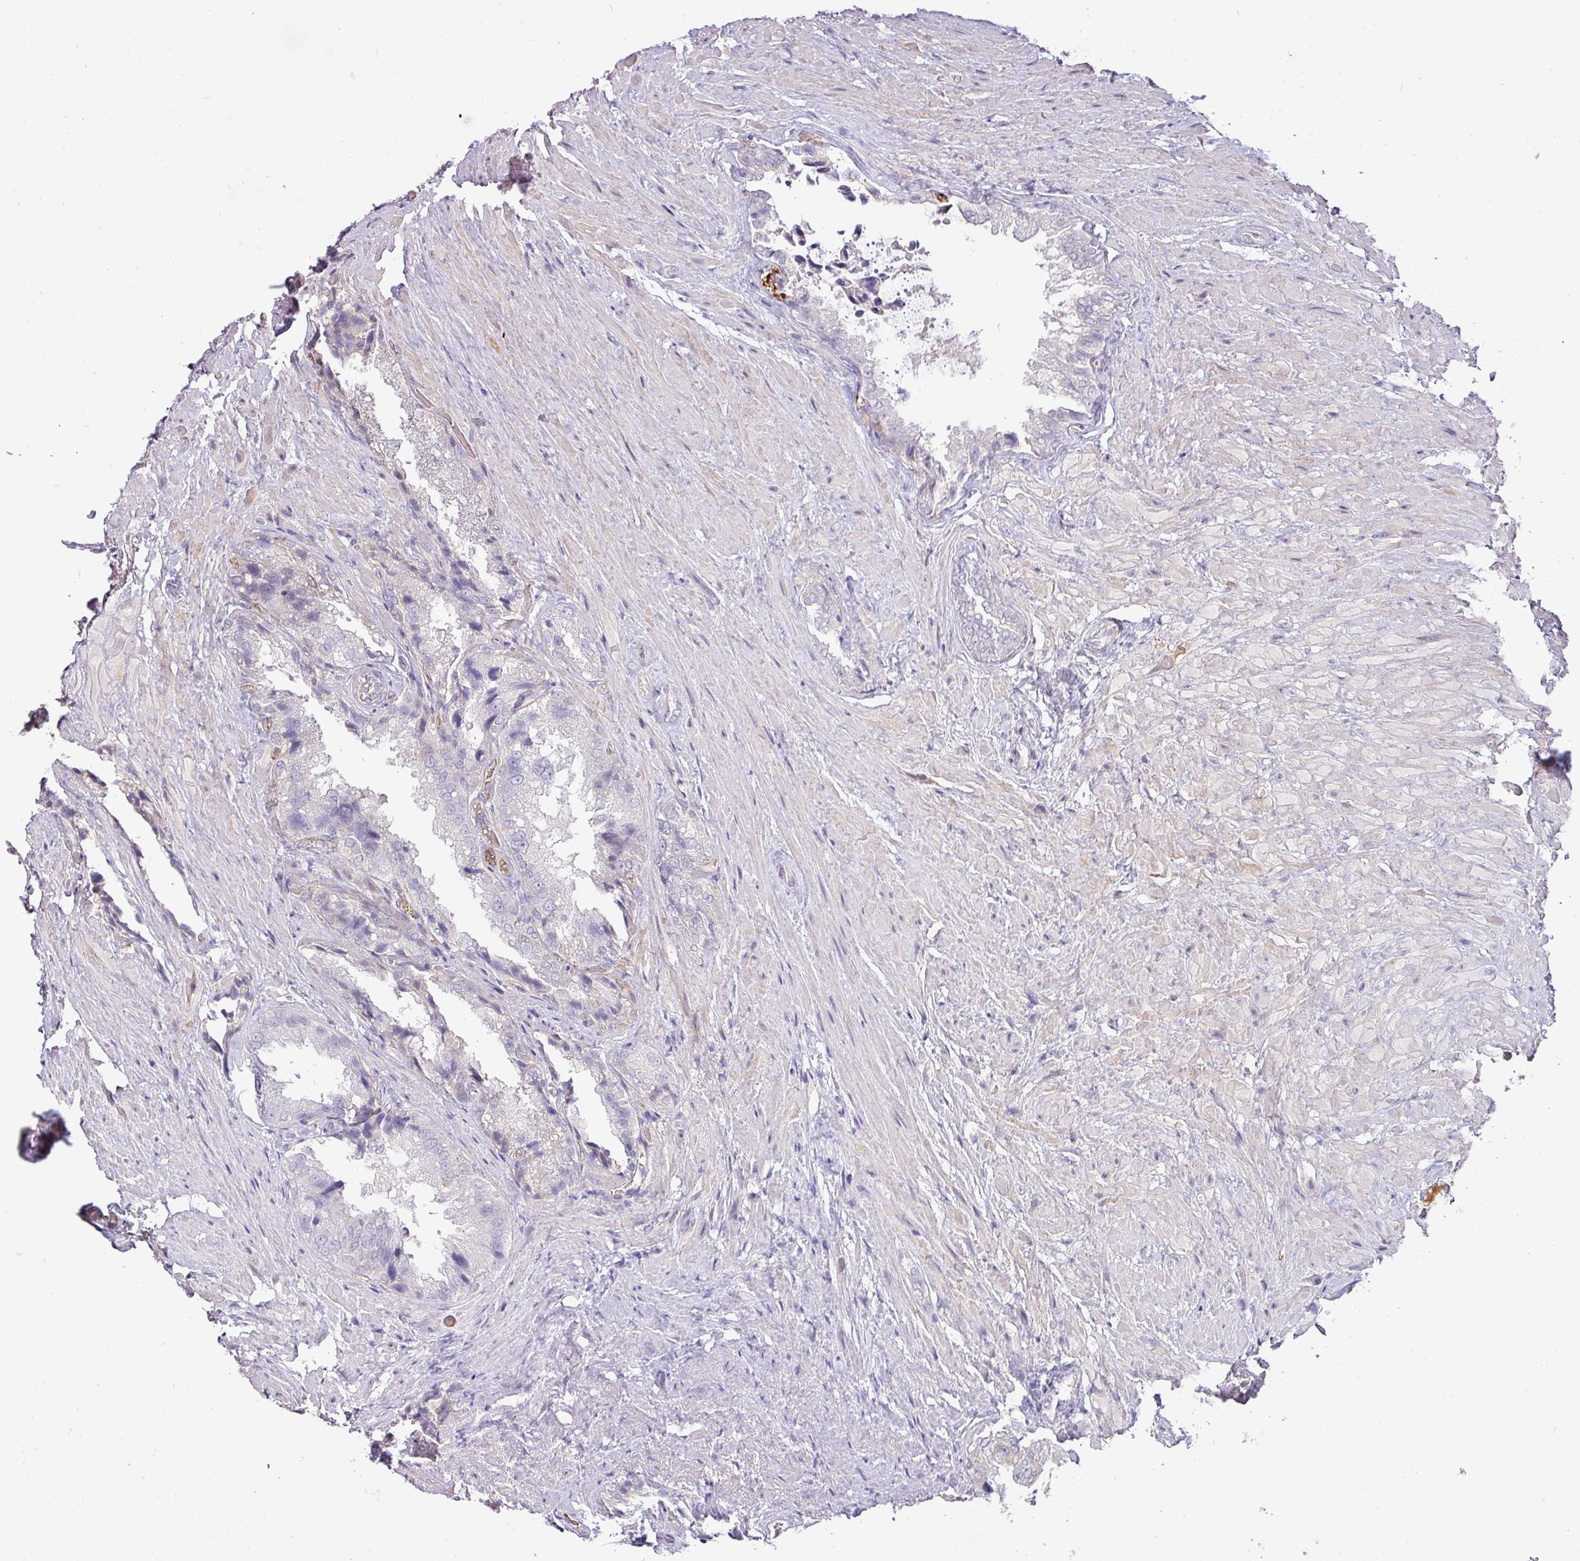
{"staining": {"intensity": "negative", "quantity": "none", "location": "none"}, "tissue": "seminal vesicle", "cell_type": "Glandular cells", "image_type": "normal", "snomed": [{"axis": "morphology", "description": "Normal tissue, NOS"}, {"axis": "topography", "description": "Seminal veicle"}, {"axis": "topography", "description": "Peripheral nerve tissue"}], "caption": "Glandular cells show no significant staining in unremarkable seminal vesicle. The staining was performed using DAB to visualize the protein expression in brown, while the nuclei were stained in blue with hematoxylin (Magnification: 20x).", "gene": "APOM", "patient": {"sex": "male", "age": 63}}